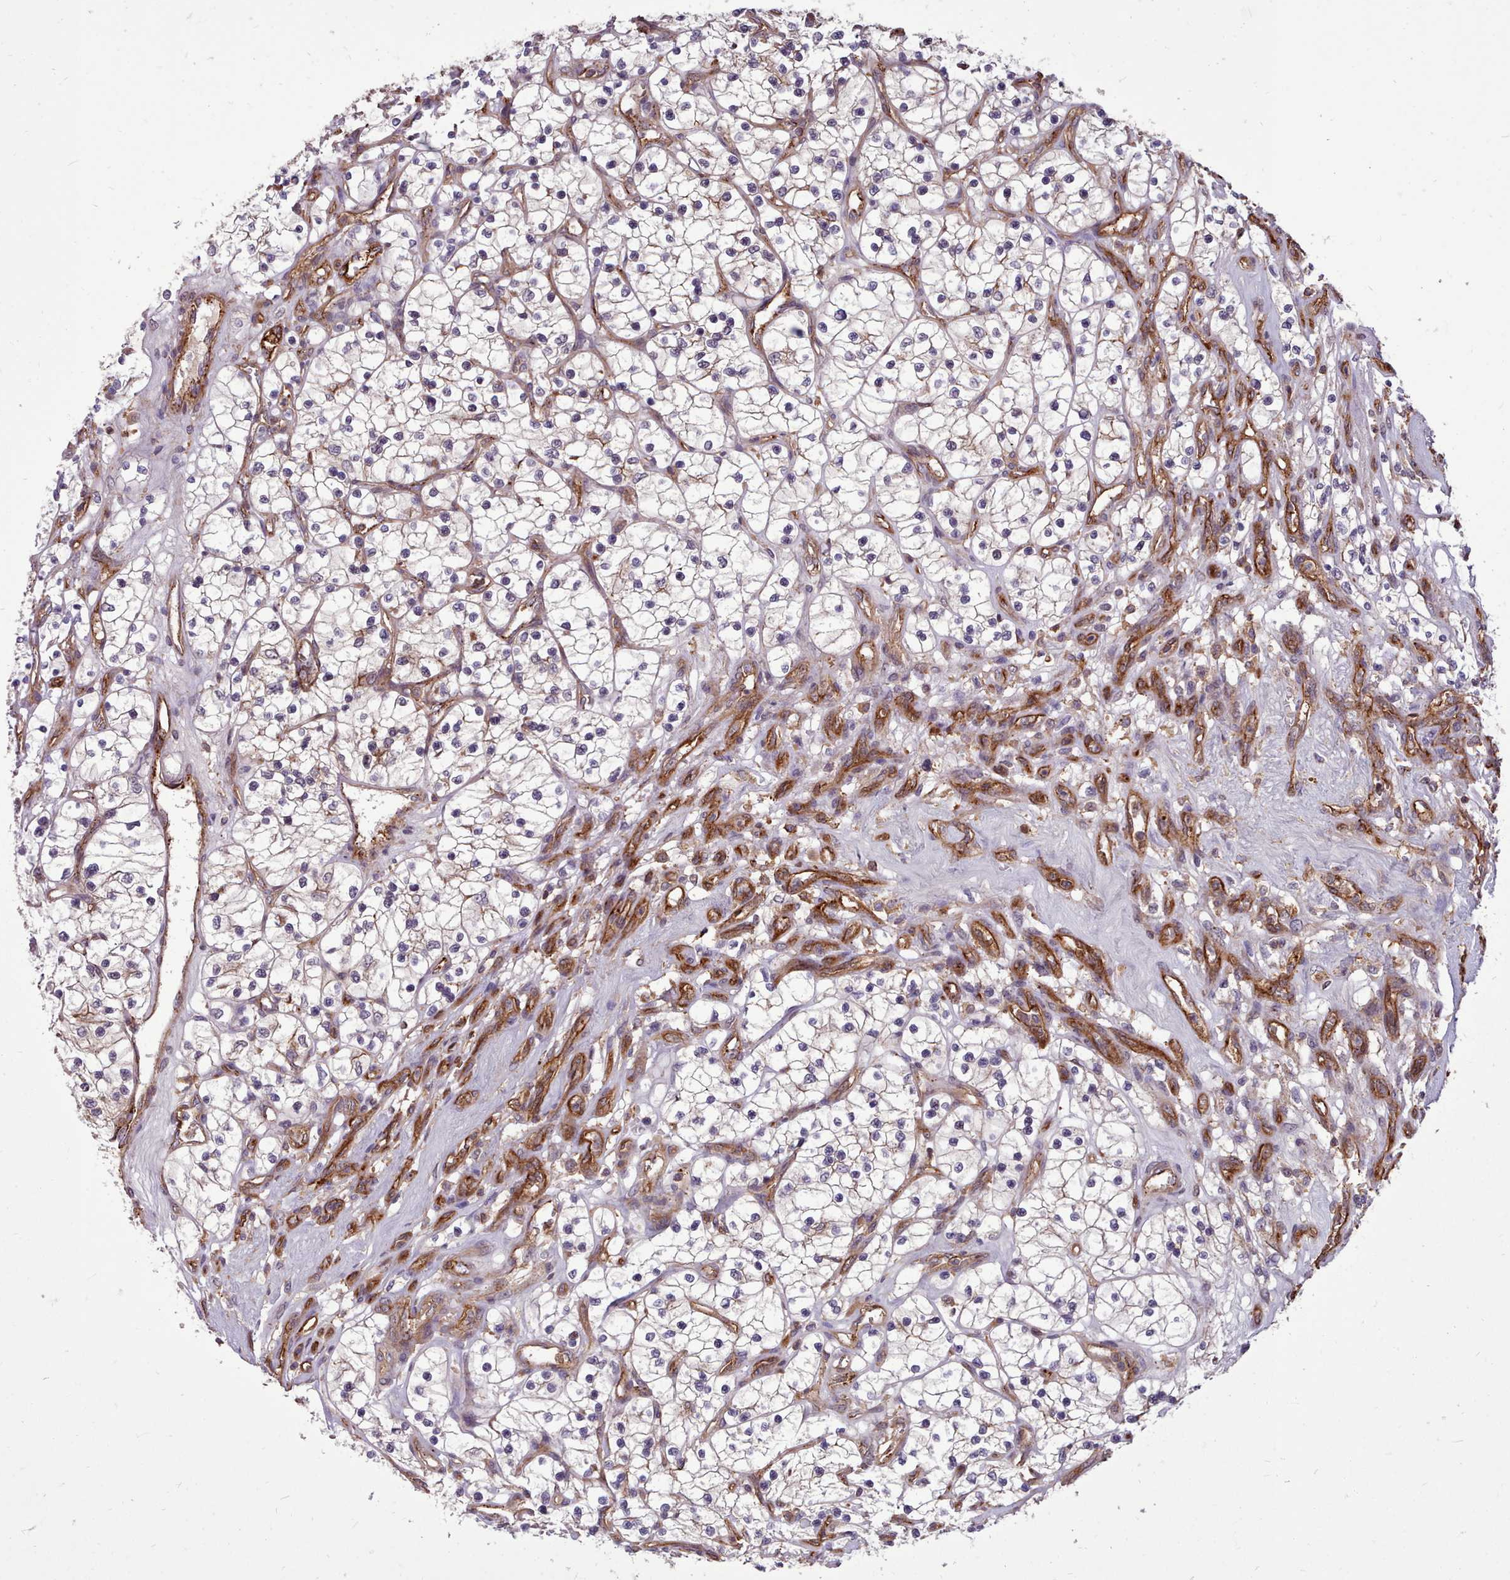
{"staining": {"intensity": "weak", "quantity": ">75%", "location": "cytoplasmic/membranous"}, "tissue": "renal cancer", "cell_type": "Tumor cells", "image_type": "cancer", "snomed": [{"axis": "morphology", "description": "Adenocarcinoma, NOS"}, {"axis": "topography", "description": "Kidney"}], "caption": "Protein analysis of renal adenocarcinoma tissue shows weak cytoplasmic/membranous staining in approximately >75% of tumor cells. The protein of interest is stained brown, and the nuclei are stained in blue (DAB (3,3'-diaminobenzidine) IHC with brightfield microscopy, high magnification).", "gene": "STUB1", "patient": {"sex": "female", "age": 69}}